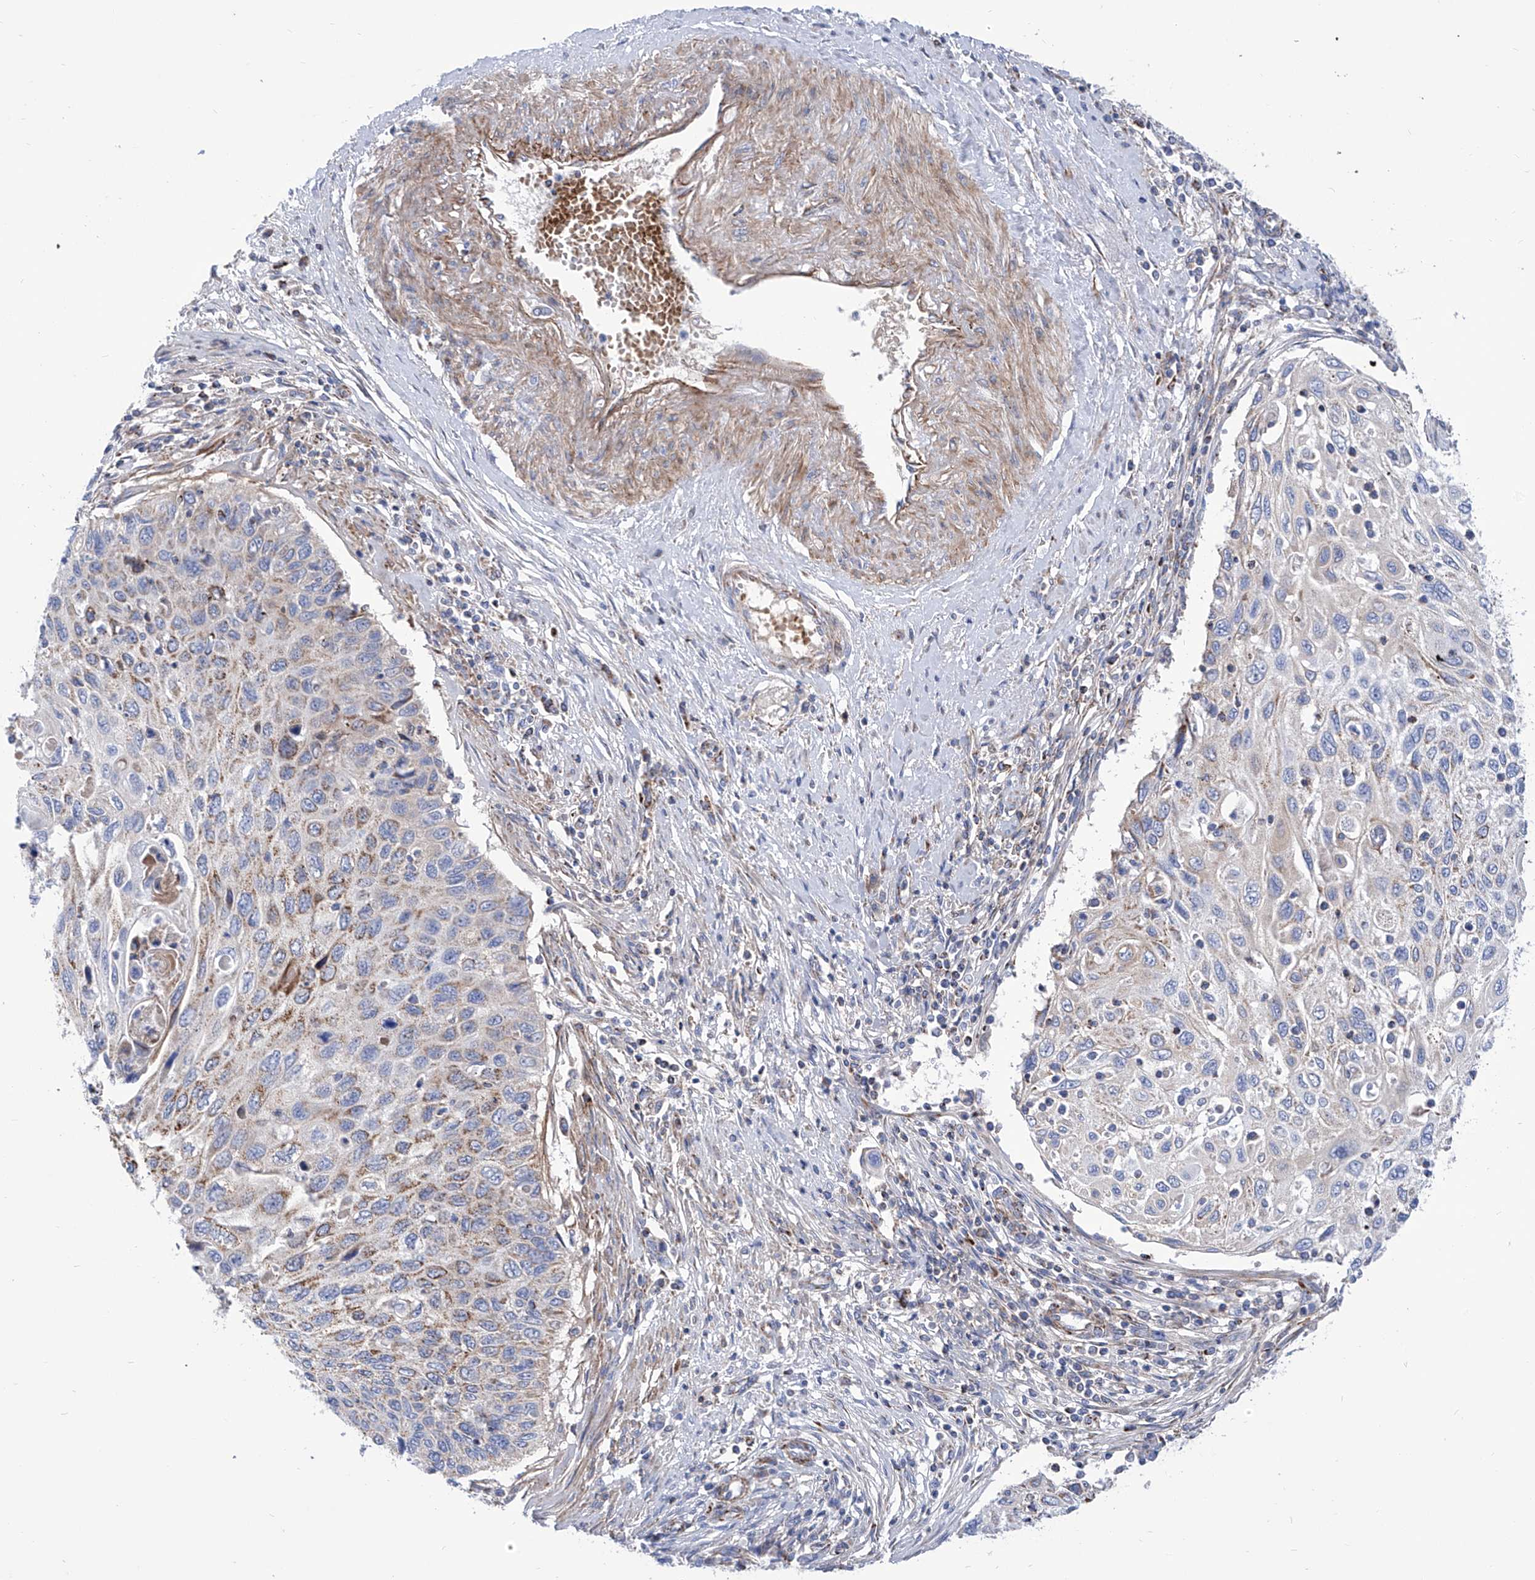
{"staining": {"intensity": "moderate", "quantity": "<25%", "location": "cytoplasmic/membranous"}, "tissue": "cervical cancer", "cell_type": "Tumor cells", "image_type": "cancer", "snomed": [{"axis": "morphology", "description": "Squamous cell carcinoma, NOS"}, {"axis": "topography", "description": "Cervix"}], "caption": "This image reveals cervical squamous cell carcinoma stained with immunohistochemistry (IHC) to label a protein in brown. The cytoplasmic/membranous of tumor cells show moderate positivity for the protein. Nuclei are counter-stained blue.", "gene": "SRBD1", "patient": {"sex": "female", "age": 70}}